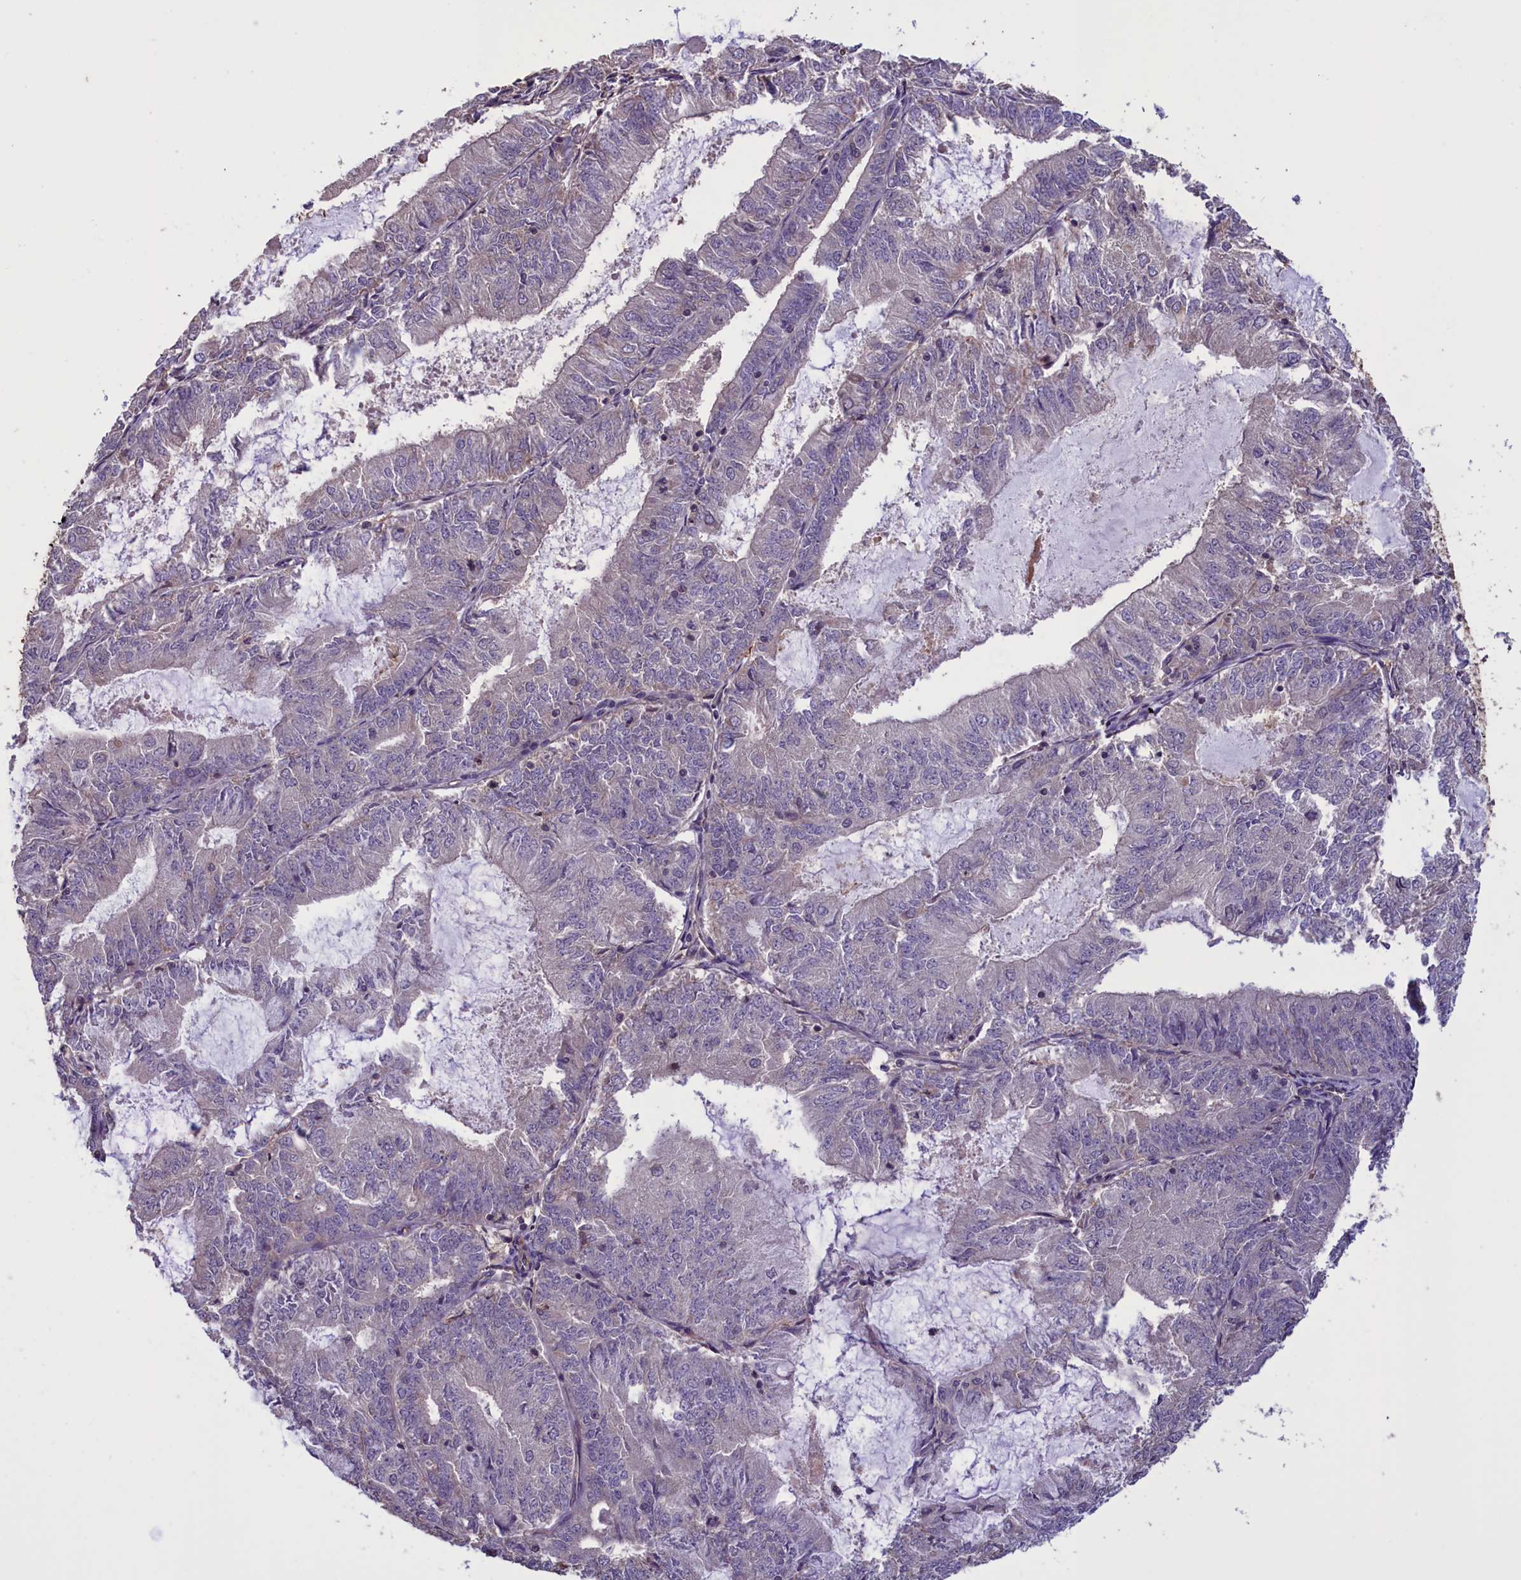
{"staining": {"intensity": "negative", "quantity": "none", "location": "none"}, "tissue": "endometrial cancer", "cell_type": "Tumor cells", "image_type": "cancer", "snomed": [{"axis": "morphology", "description": "Adenocarcinoma, NOS"}, {"axis": "topography", "description": "Endometrium"}], "caption": "IHC micrograph of neoplastic tissue: human endometrial cancer stained with DAB (3,3'-diaminobenzidine) exhibits no significant protein staining in tumor cells.", "gene": "DAPK3", "patient": {"sex": "female", "age": 57}}